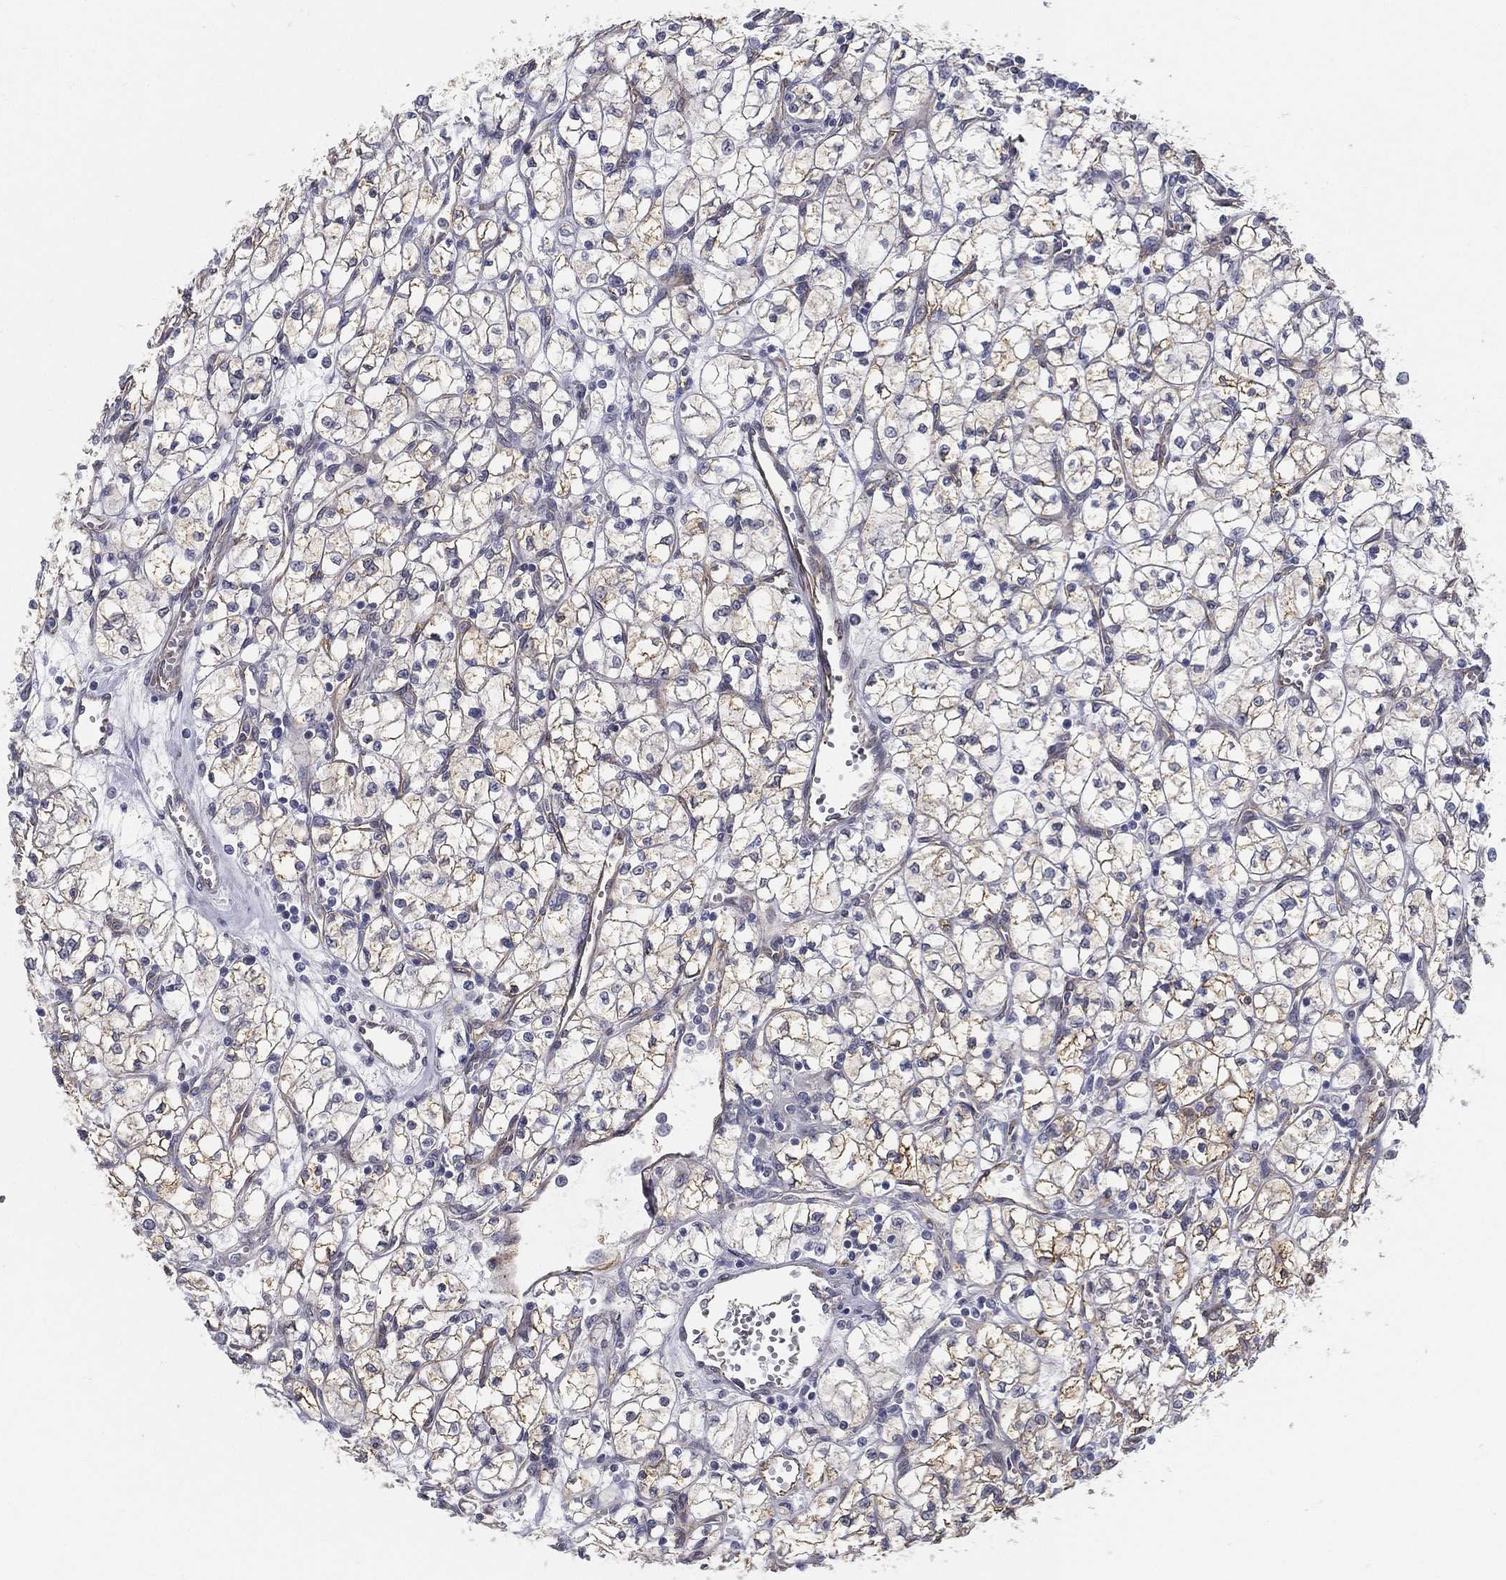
{"staining": {"intensity": "weak", "quantity": "25%-75%", "location": "cytoplasmic/membranous"}, "tissue": "renal cancer", "cell_type": "Tumor cells", "image_type": "cancer", "snomed": [{"axis": "morphology", "description": "Adenocarcinoma, NOS"}, {"axis": "topography", "description": "Kidney"}], "caption": "Immunohistochemistry (IHC) staining of renal adenocarcinoma, which exhibits low levels of weak cytoplasmic/membranous expression in approximately 25%-75% of tumor cells indicating weak cytoplasmic/membranous protein staining. The staining was performed using DAB (3,3'-diaminobenzidine) (brown) for protein detection and nuclei were counterstained in hematoxylin (blue).", "gene": "LRRC56", "patient": {"sex": "female", "age": 64}}